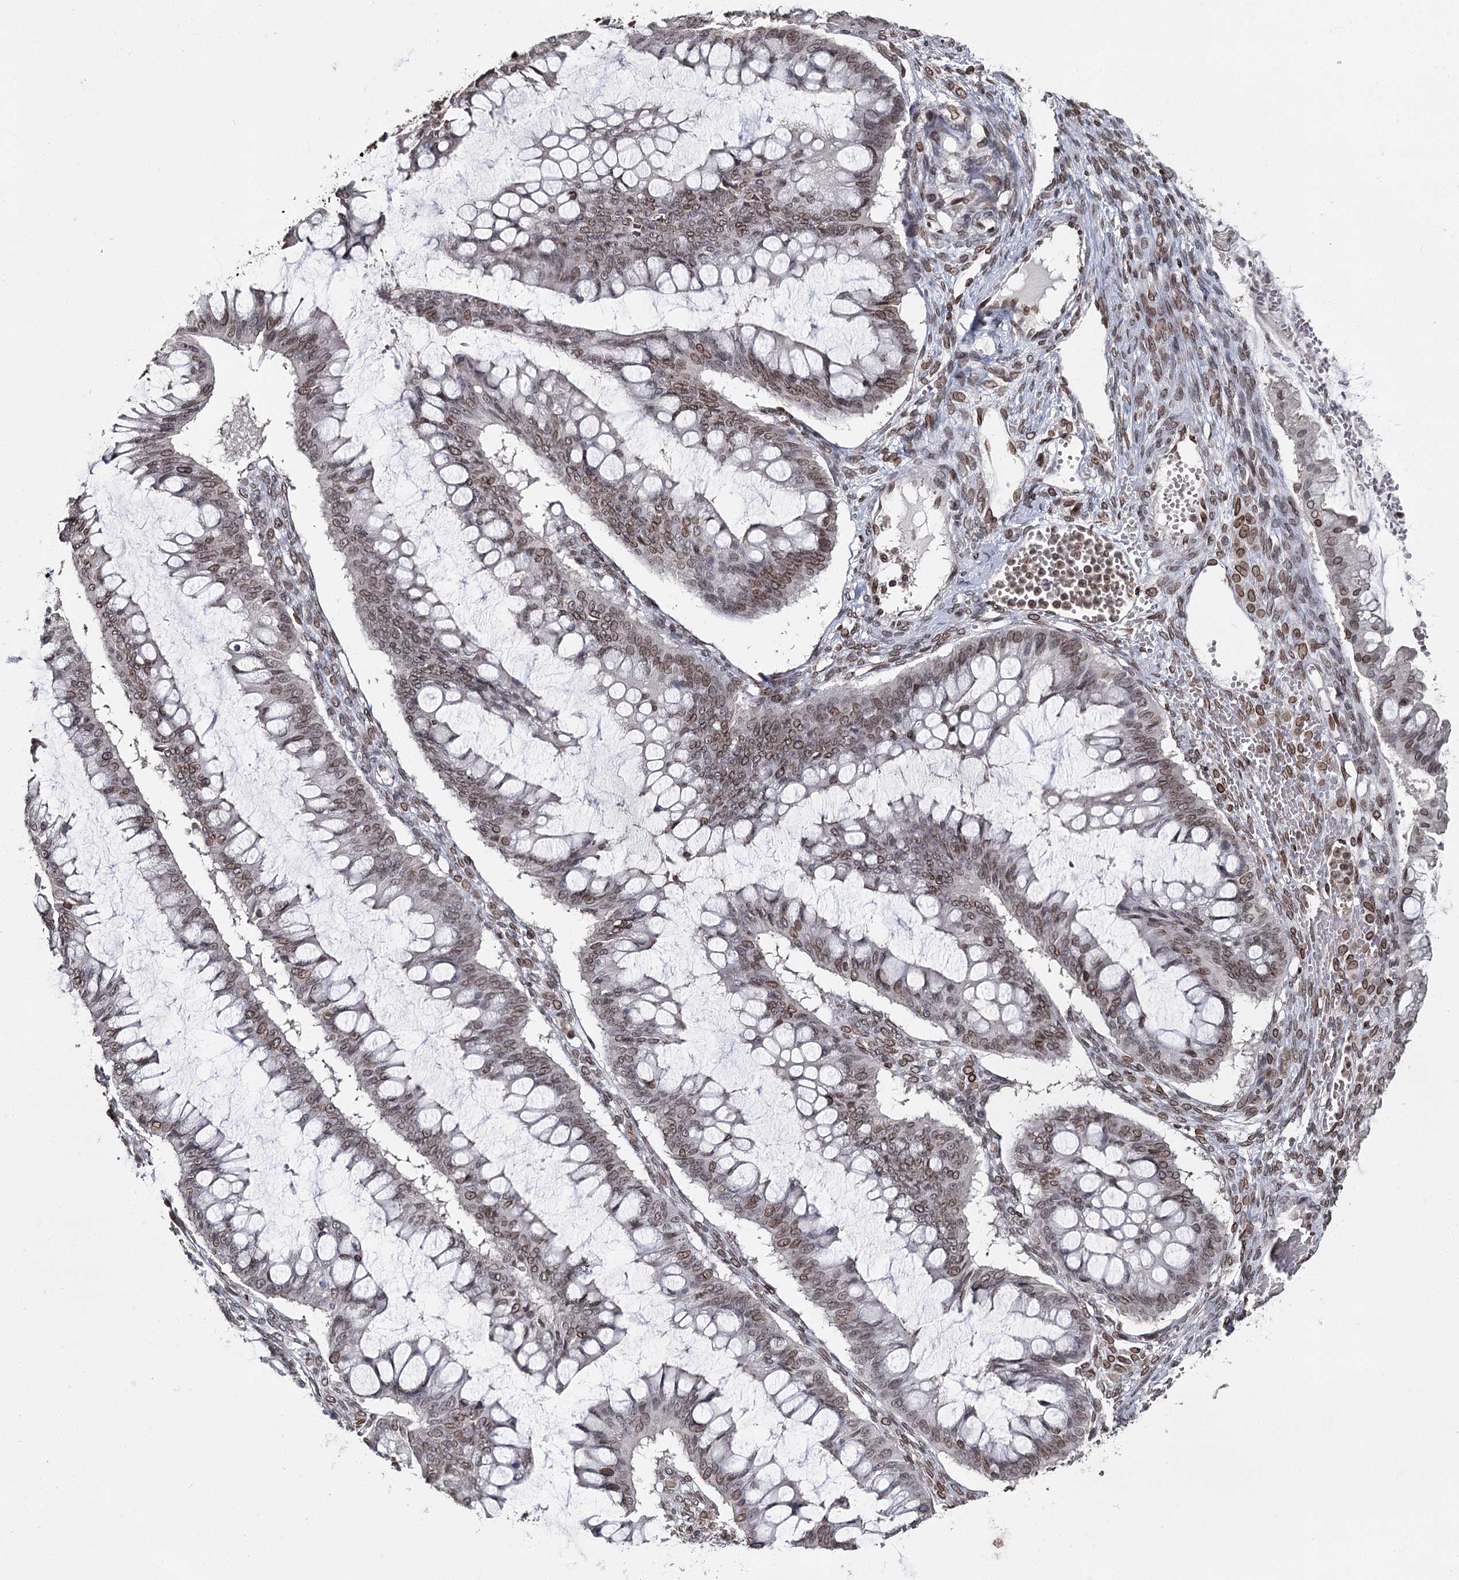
{"staining": {"intensity": "moderate", "quantity": ">75%", "location": "cytoplasmic/membranous,nuclear"}, "tissue": "ovarian cancer", "cell_type": "Tumor cells", "image_type": "cancer", "snomed": [{"axis": "morphology", "description": "Cystadenocarcinoma, mucinous, NOS"}, {"axis": "topography", "description": "Ovary"}], "caption": "This is a histology image of immunohistochemistry staining of ovarian mucinous cystadenocarcinoma, which shows moderate staining in the cytoplasmic/membranous and nuclear of tumor cells.", "gene": "KIAA0930", "patient": {"sex": "female", "age": 73}}